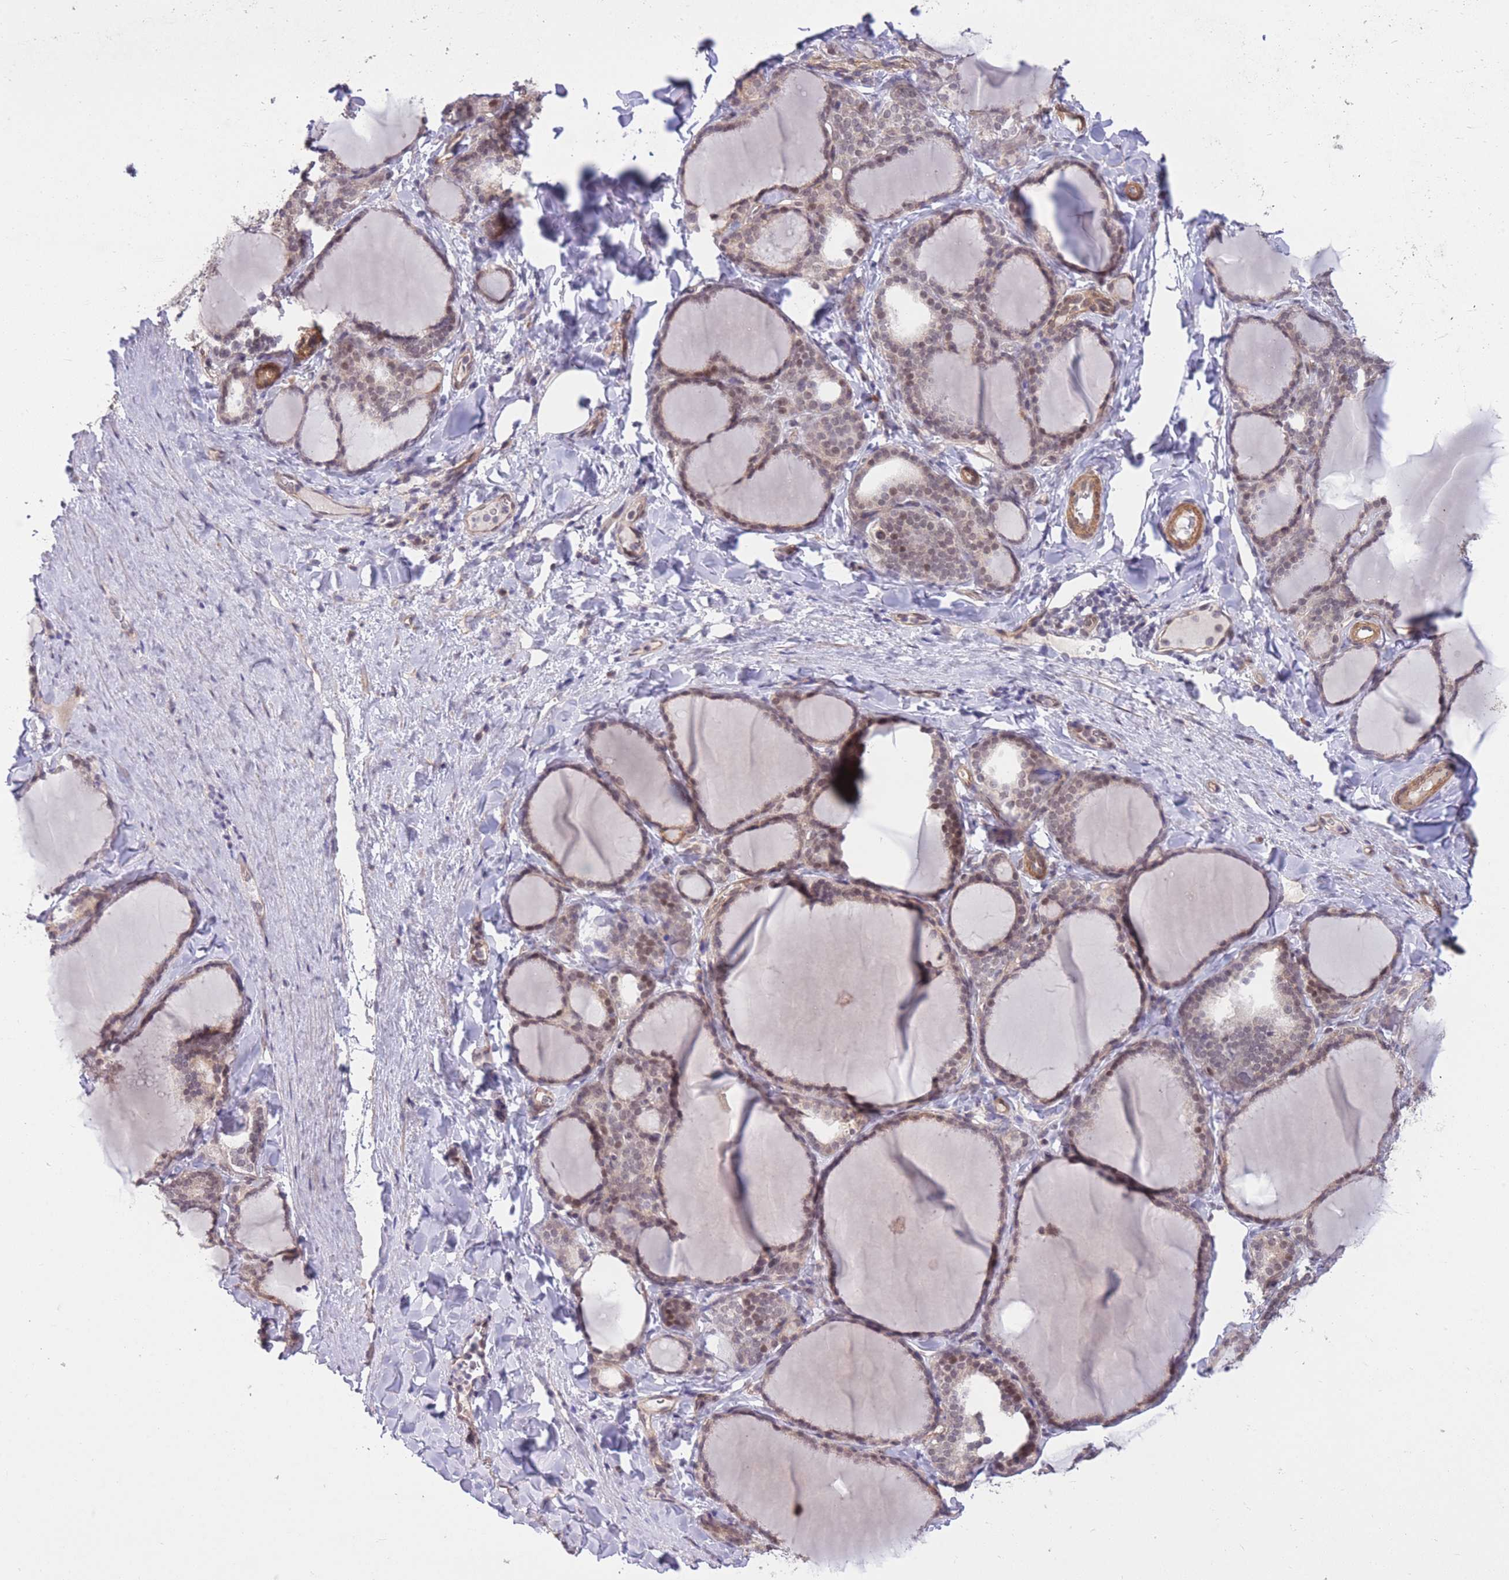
{"staining": {"intensity": "weak", "quantity": ">75%", "location": "cytoplasmic/membranous,nuclear"}, "tissue": "thyroid gland", "cell_type": "Glandular cells", "image_type": "normal", "snomed": [{"axis": "morphology", "description": "Normal tissue, NOS"}, {"axis": "topography", "description": "Thyroid gland"}], "caption": "Protein staining of normal thyroid gland shows weak cytoplasmic/membranous,nuclear staining in approximately >75% of glandular cells. (IHC, brightfield microscopy, high magnification).", "gene": "ELOA2", "patient": {"sex": "female", "age": 31}}